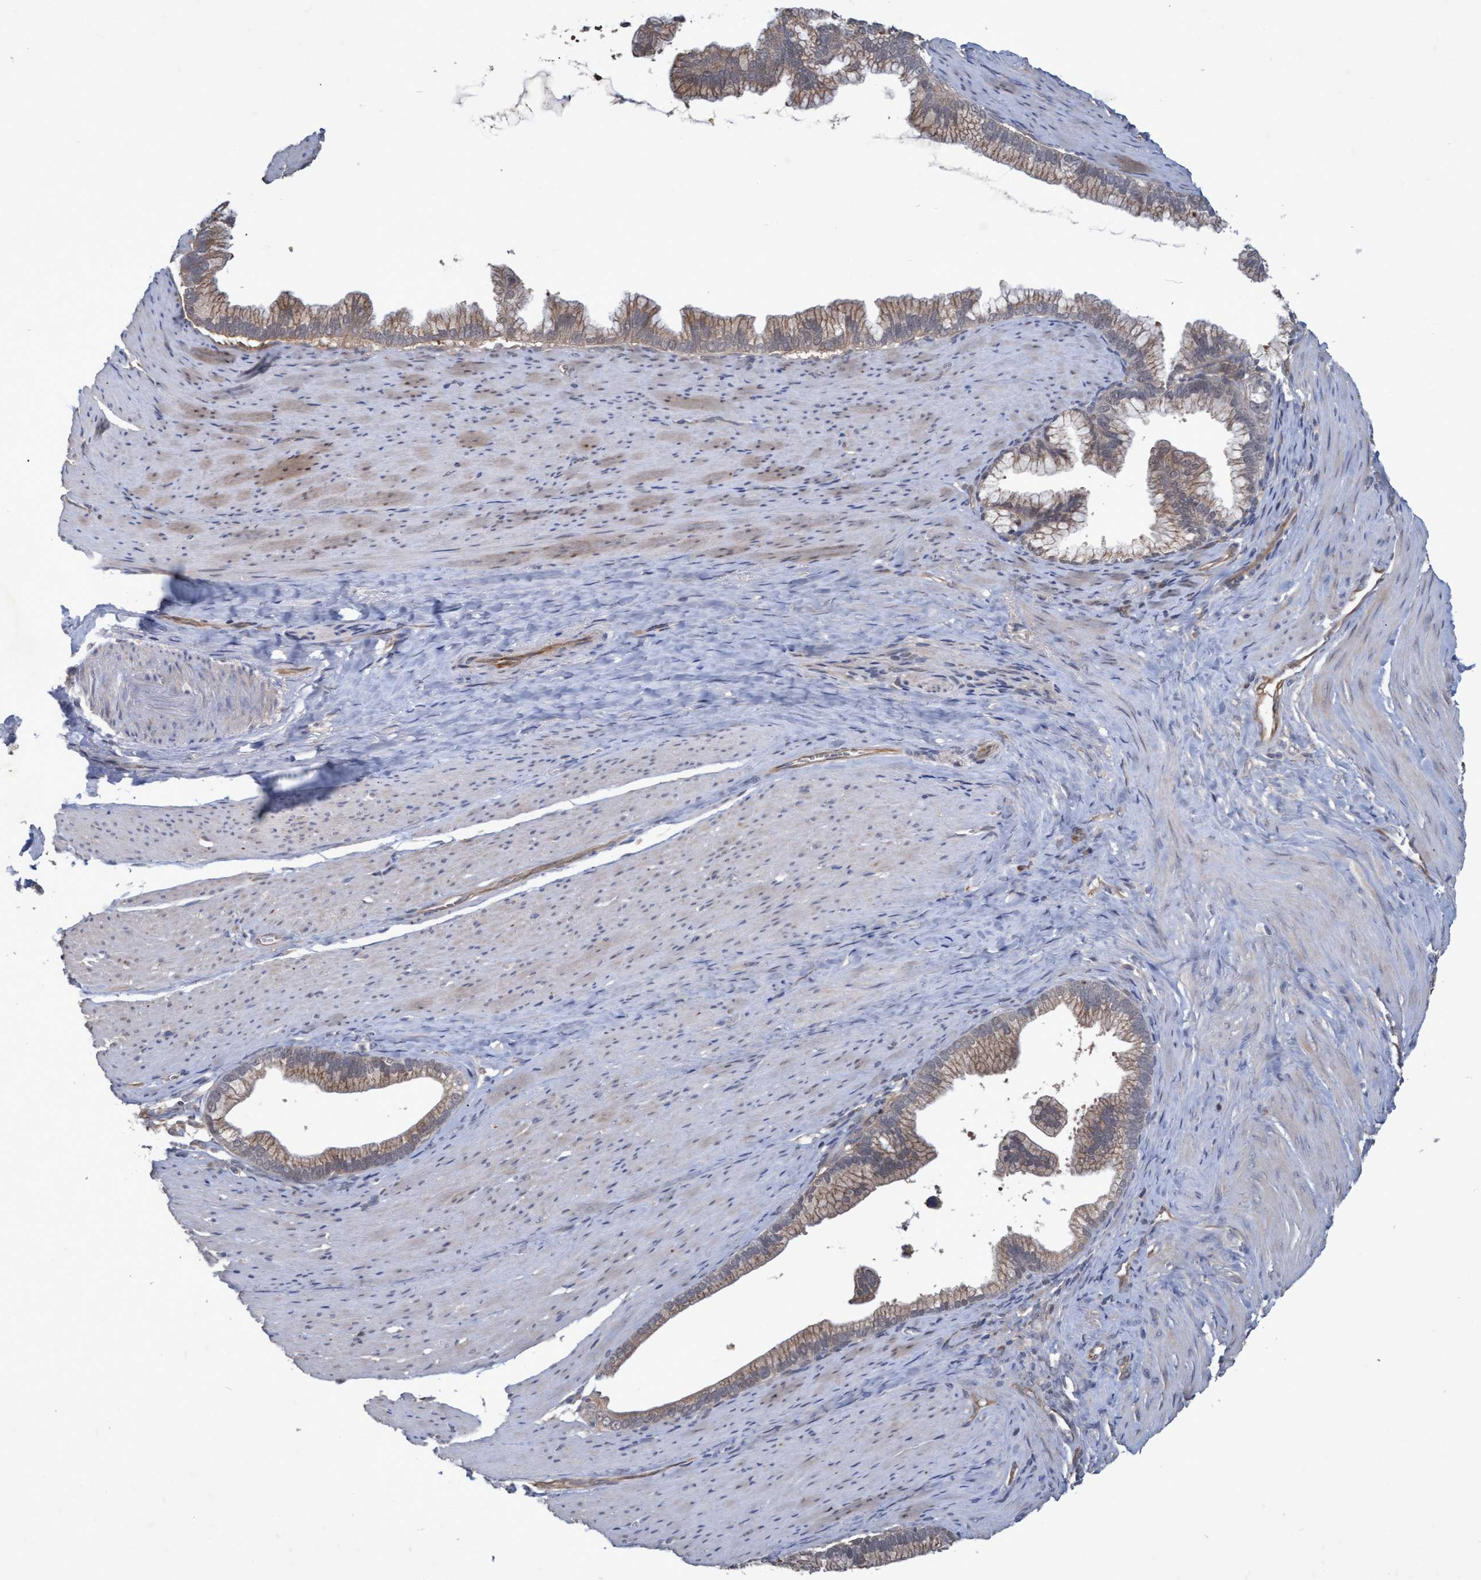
{"staining": {"intensity": "weak", "quantity": "25%-75%", "location": "cytoplasmic/membranous"}, "tissue": "pancreatic cancer", "cell_type": "Tumor cells", "image_type": "cancer", "snomed": [{"axis": "morphology", "description": "Adenocarcinoma, NOS"}, {"axis": "topography", "description": "Pancreas"}], "caption": "IHC (DAB) staining of pancreatic cancer demonstrates weak cytoplasmic/membranous protein positivity in approximately 25%-75% of tumor cells.", "gene": "PSMB6", "patient": {"sex": "male", "age": 69}}